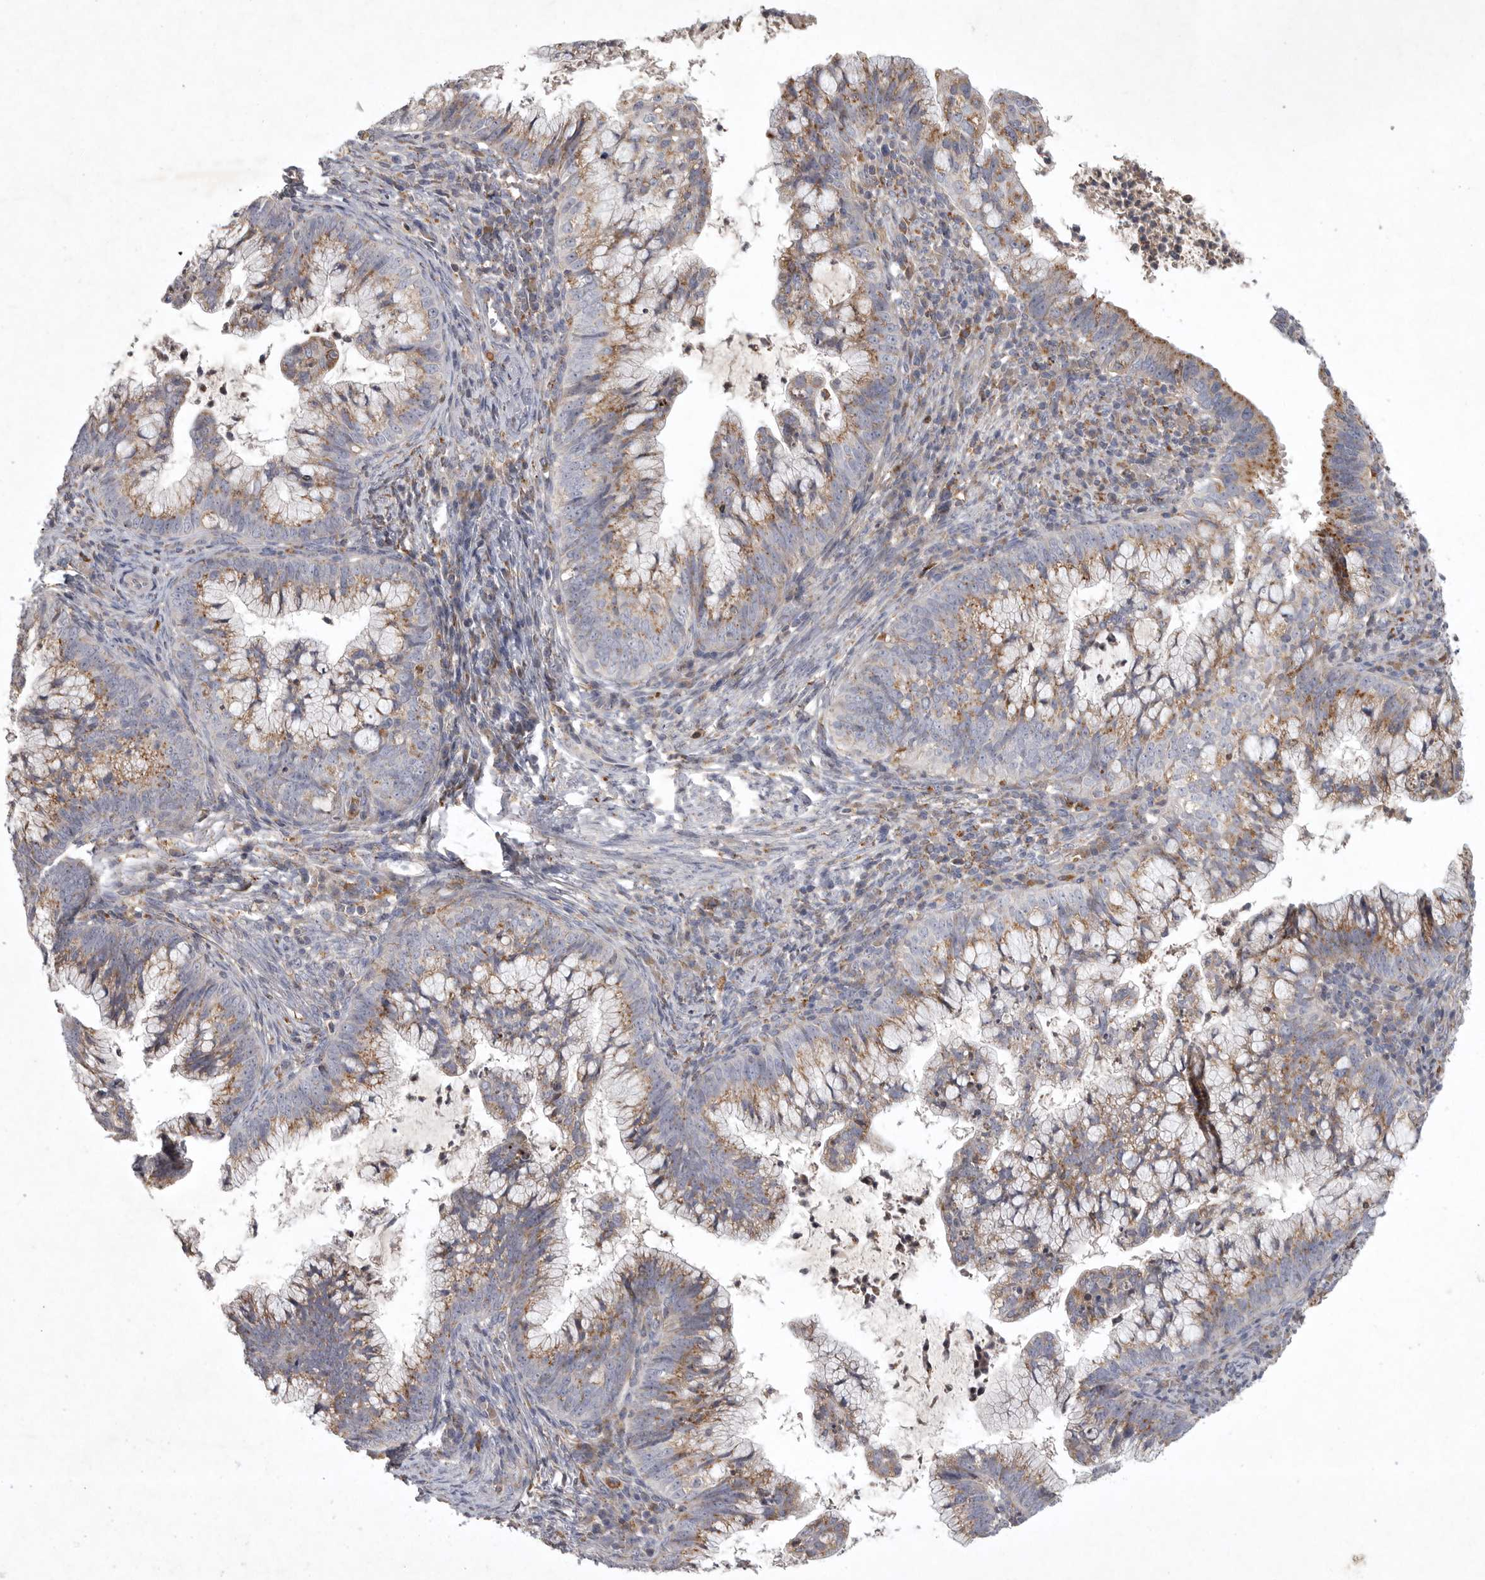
{"staining": {"intensity": "moderate", "quantity": ">75%", "location": "cytoplasmic/membranous"}, "tissue": "cervical cancer", "cell_type": "Tumor cells", "image_type": "cancer", "snomed": [{"axis": "morphology", "description": "Adenocarcinoma, NOS"}, {"axis": "topography", "description": "Cervix"}], "caption": "Human cervical adenocarcinoma stained for a protein (brown) shows moderate cytoplasmic/membranous positive positivity in about >75% of tumor cells.", "gene": "LAMTOR3", "patient": {"sex": "female", "age": 36}}